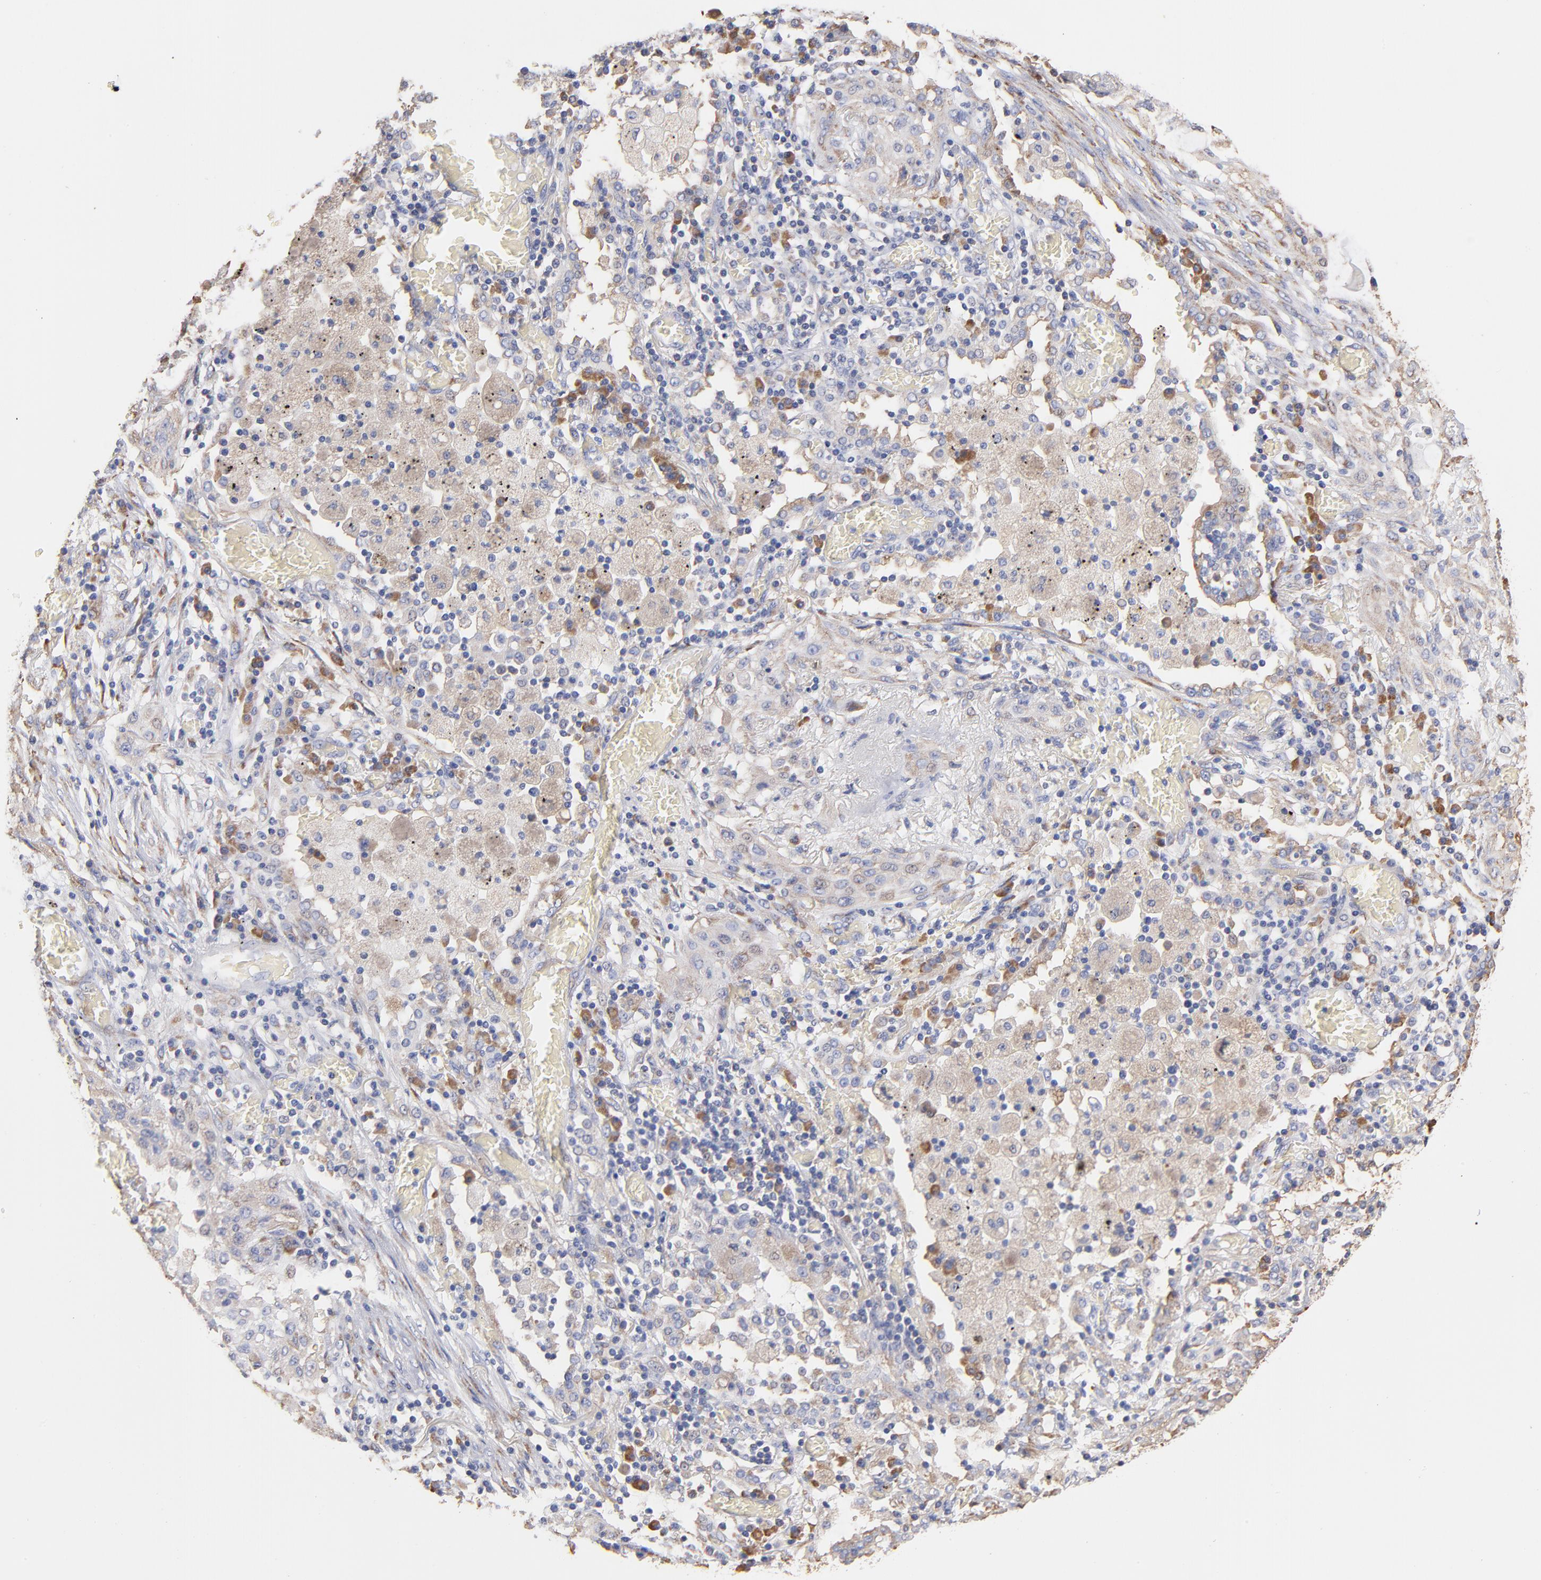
{"staining": {"intensity": "negative", "quantity": "none", "location": "none"}, "tissue": "lung cancer", "cell_type": "Tumor cells", "image_type": "cancer", "snomed": [{"axis": "morphology", "description": "Squamous cell carcinoma, NOS"}, {"axis": "topography", "description": "Lung"}], "caption": "Squamous cell carcinoma (lung) was stained to show a protein in brown. There is no significant positivity in tumor cells.", "gene": "RPL9", "patient": {"sex": "female", "age": 47}}